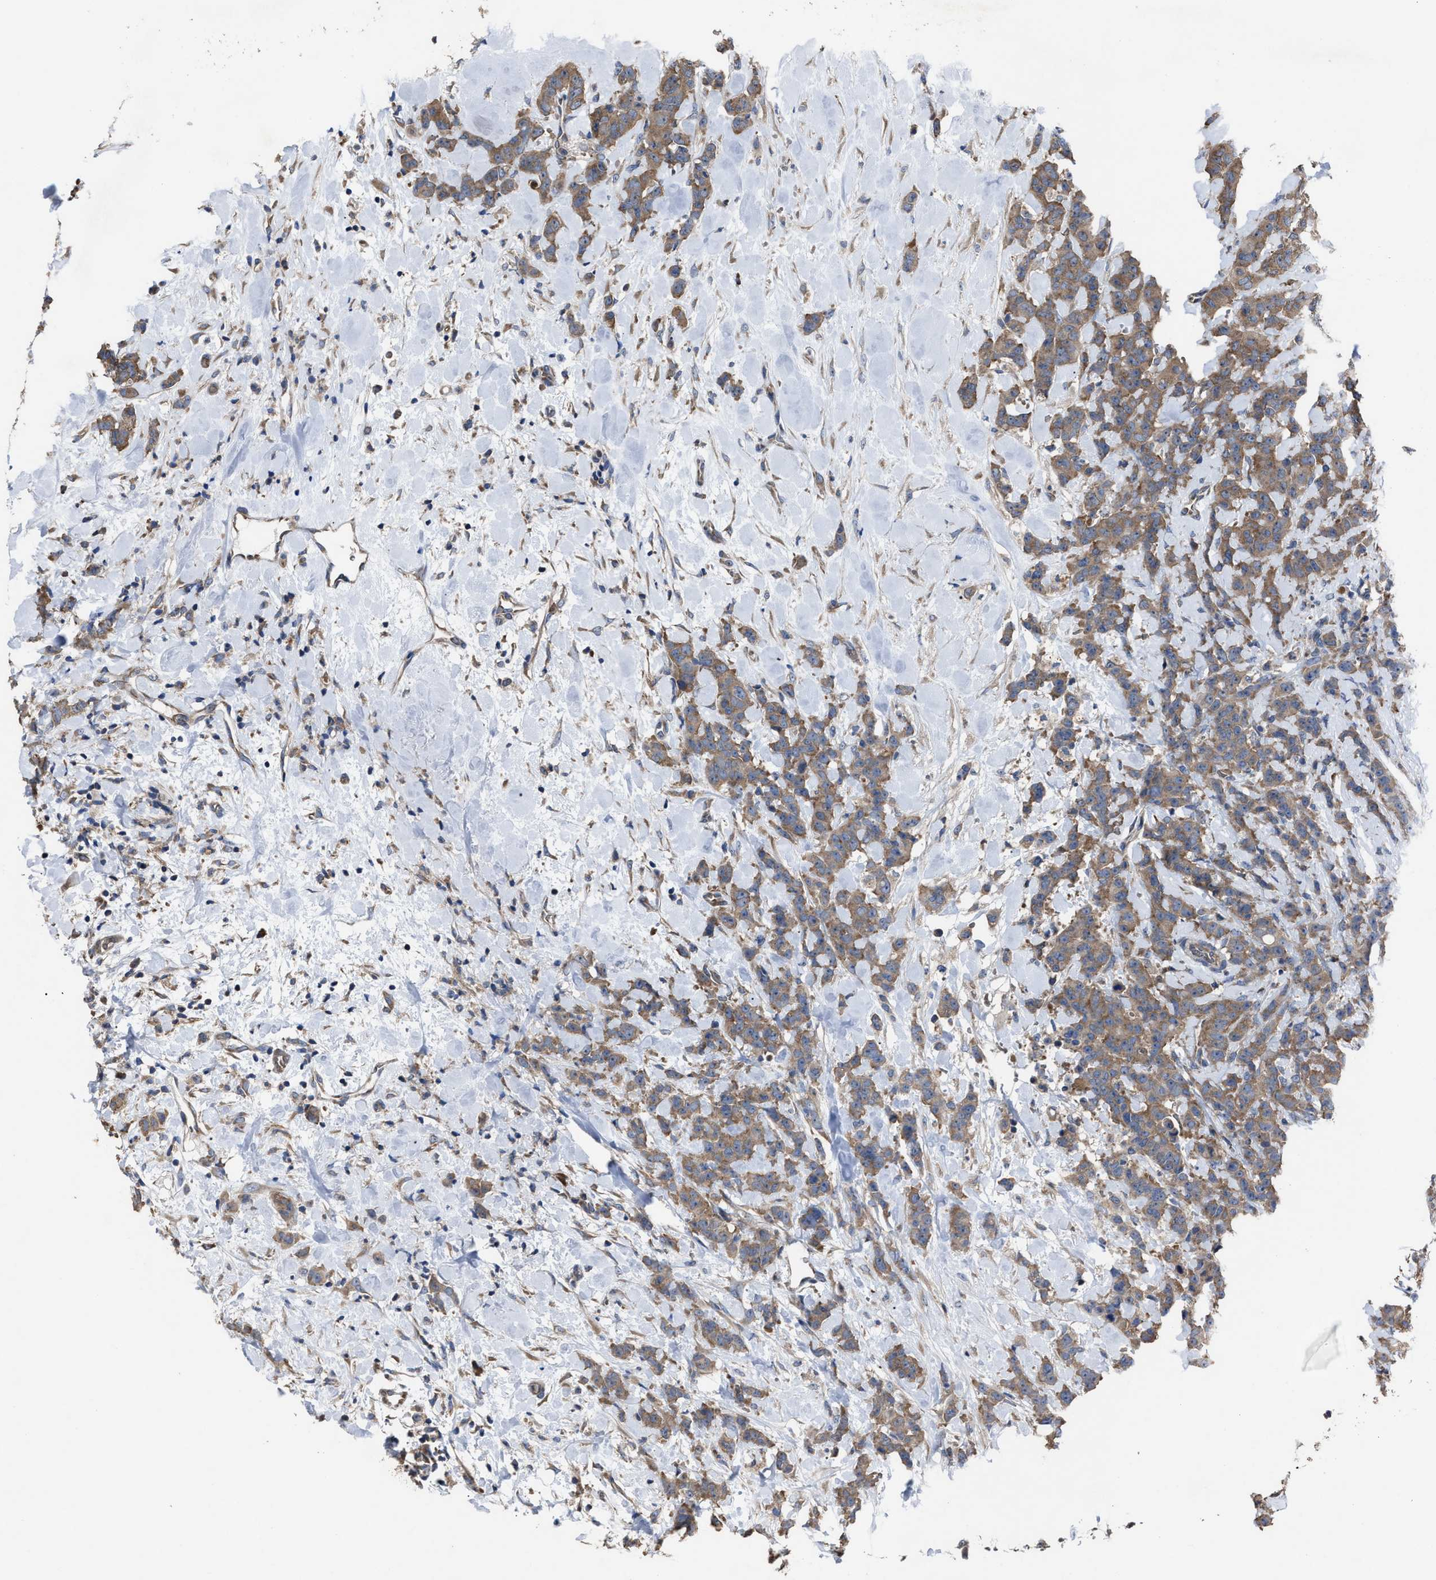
{"staining": {"intensity": "moderate", "quantity": ">75%", "location": "cytoplasmic/membranous"}, "tissue": "breast cancer", "cell_type": "Tumor cells", "image_type": "cancer", "snomed": [{"axis": "morphology", "description": "Normal tissue, NOS"}, {"axis": "morphology", "description": "Duct carcinoma"}, {"axis": "topography", "description": "Breast"}], "caption": "Immunohistochemical staining of breast cancer (intraductal carcinoma) exhibits medium levels of moderate cytoplasmic/membranous protein expression in about >75% of tumor cells. Nuclei are stained in blue.", "gene": "UPF1", "patient": {"sex": "female", "age": 40}}